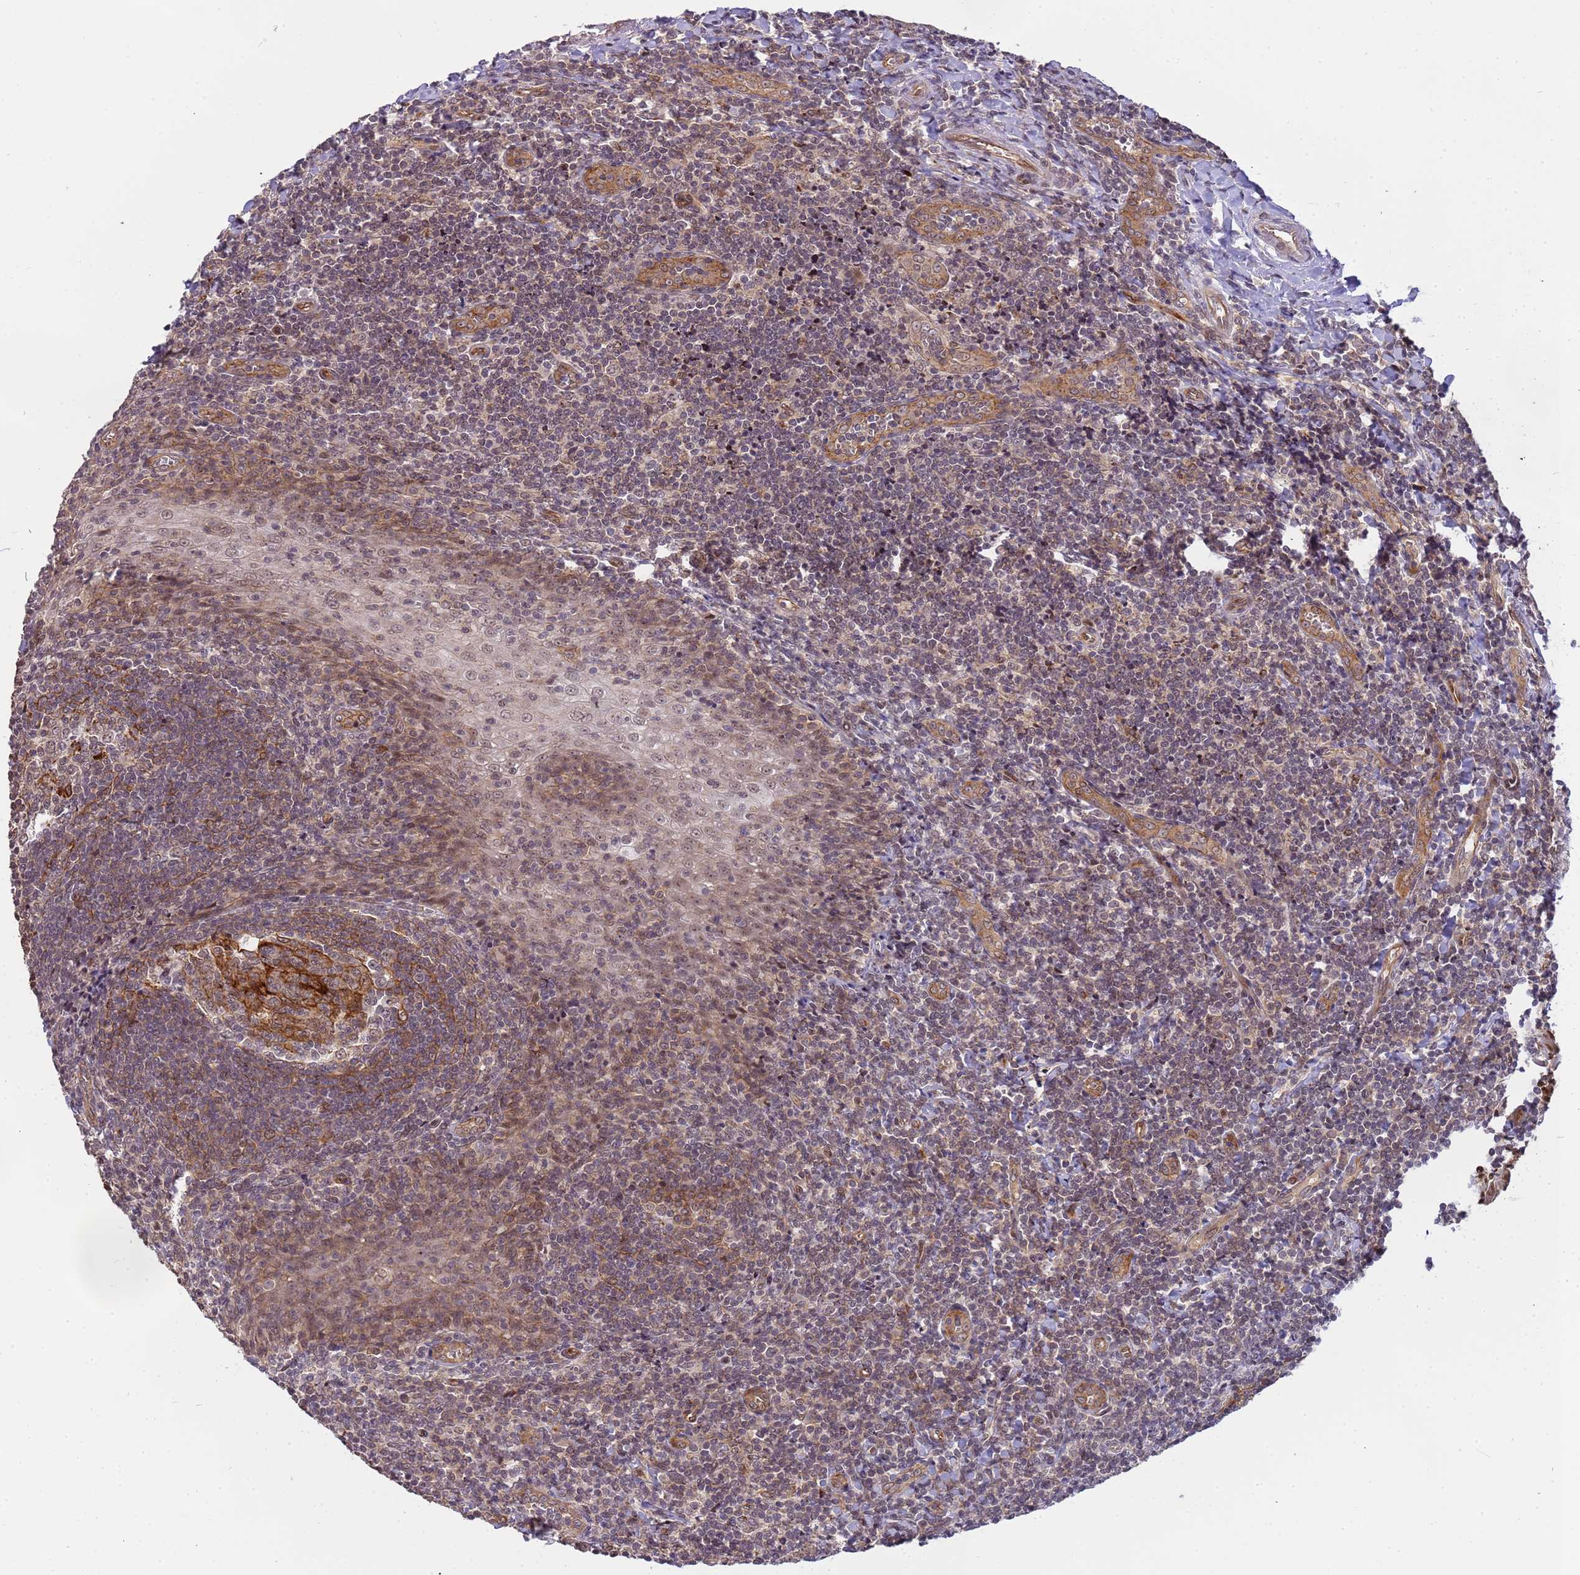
{"staining": {"intensity": "weak", "quantity": "25%-75%", "location": "cytoplasmic/membranous"}, "tissue": "tonsil", "cell_type": "Germinal center cells", "image_type": "normal", "snomed": [{"axis": "morphology", "description": "Normal tissue, NOS"}, {"axis": "topography", "description": "Tonsil"}], "caption": "Human tonsil stained with a brown dye shows weak cytoplasmic/membranous positive expression in about 25%-75% of germinal center cells.", "gene": "EMC2", "patient": {"sex": "male", "age": 27}}